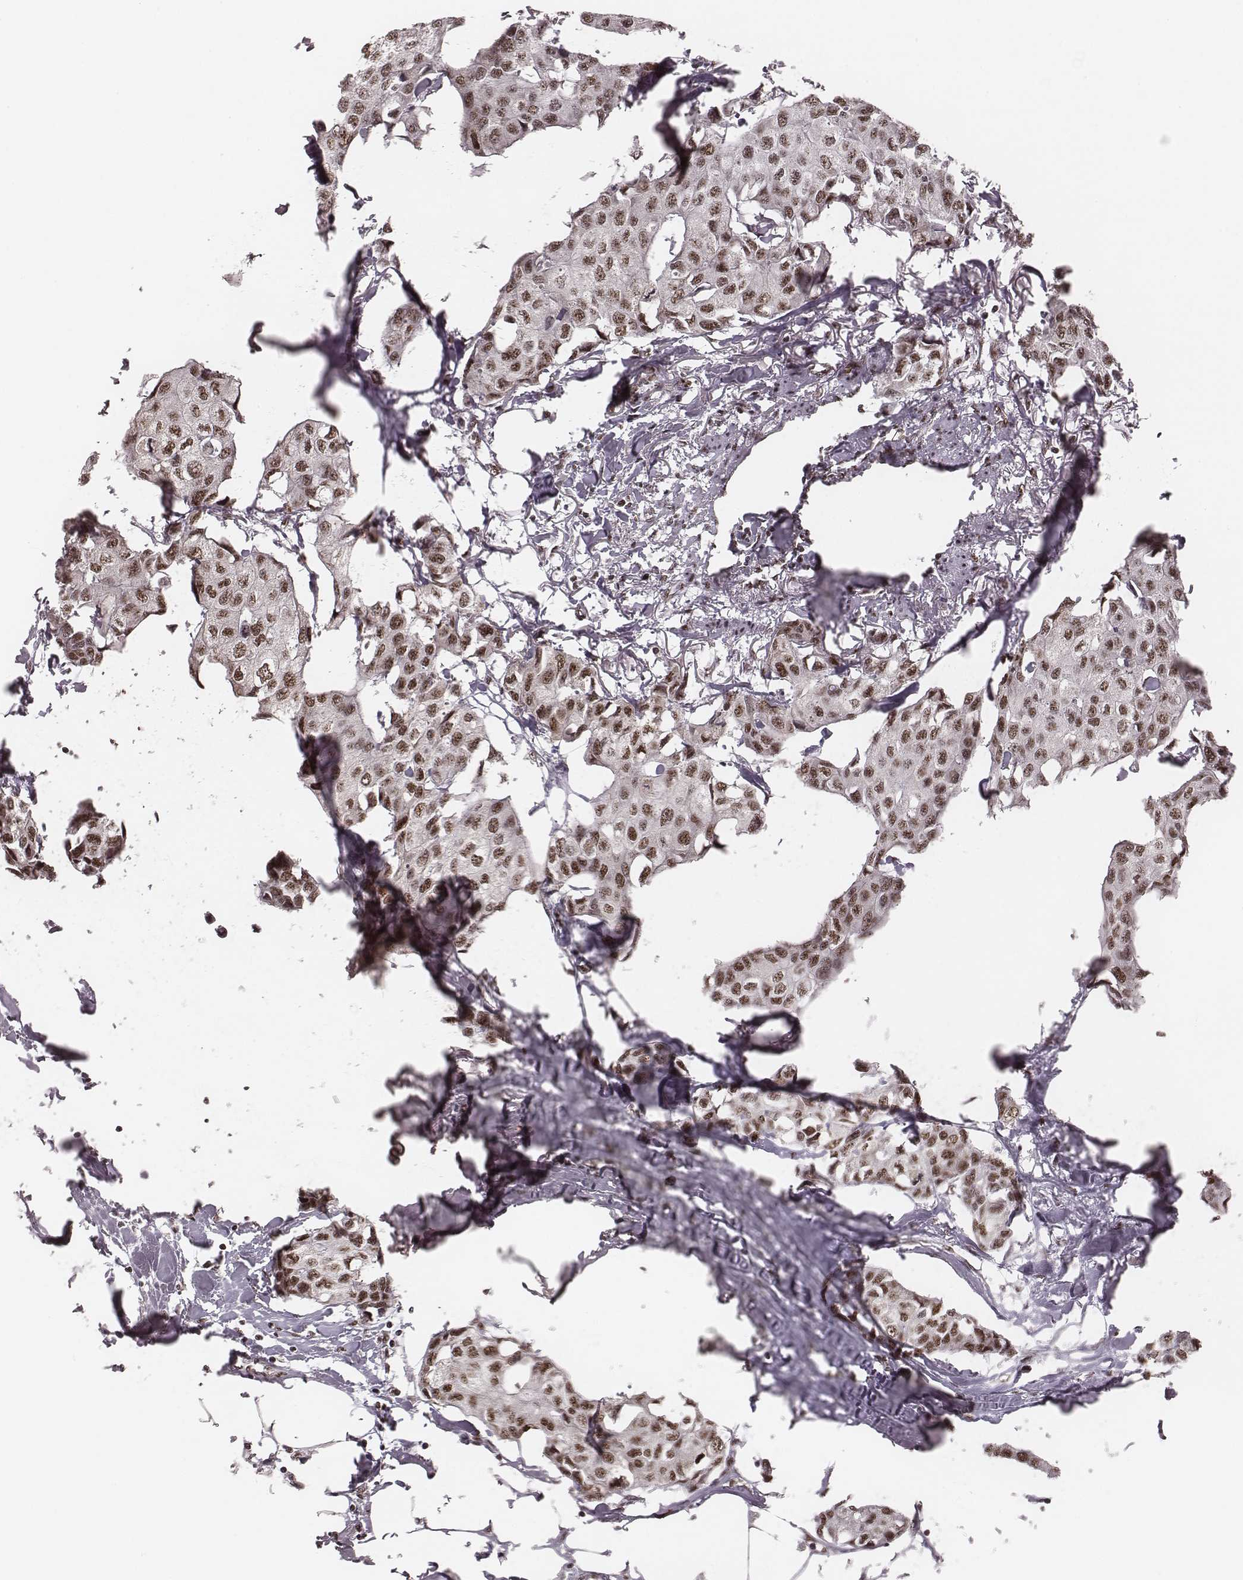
{"staining": {"intensity": "moderate", "quantity": ">75%", "location": "nuclear"}, "tissue": "breast cancer", "cell_type": "Tumor cells", "image_type": "cancer", "snomed": [{"axis": "morphology", "description": "Duct carcinoma"}, {"axis": "topography", "description": "Breast"}], "caption": "An immunohistochemistry micrograph of tumor tissue is shown. Protein staining in brown highlights moderate nuclear positivity in invasive ductal carcinoma (breast) within tumor cells.", "gene": "LUC7L", "patient": {"sex": "female", "age": 80}}